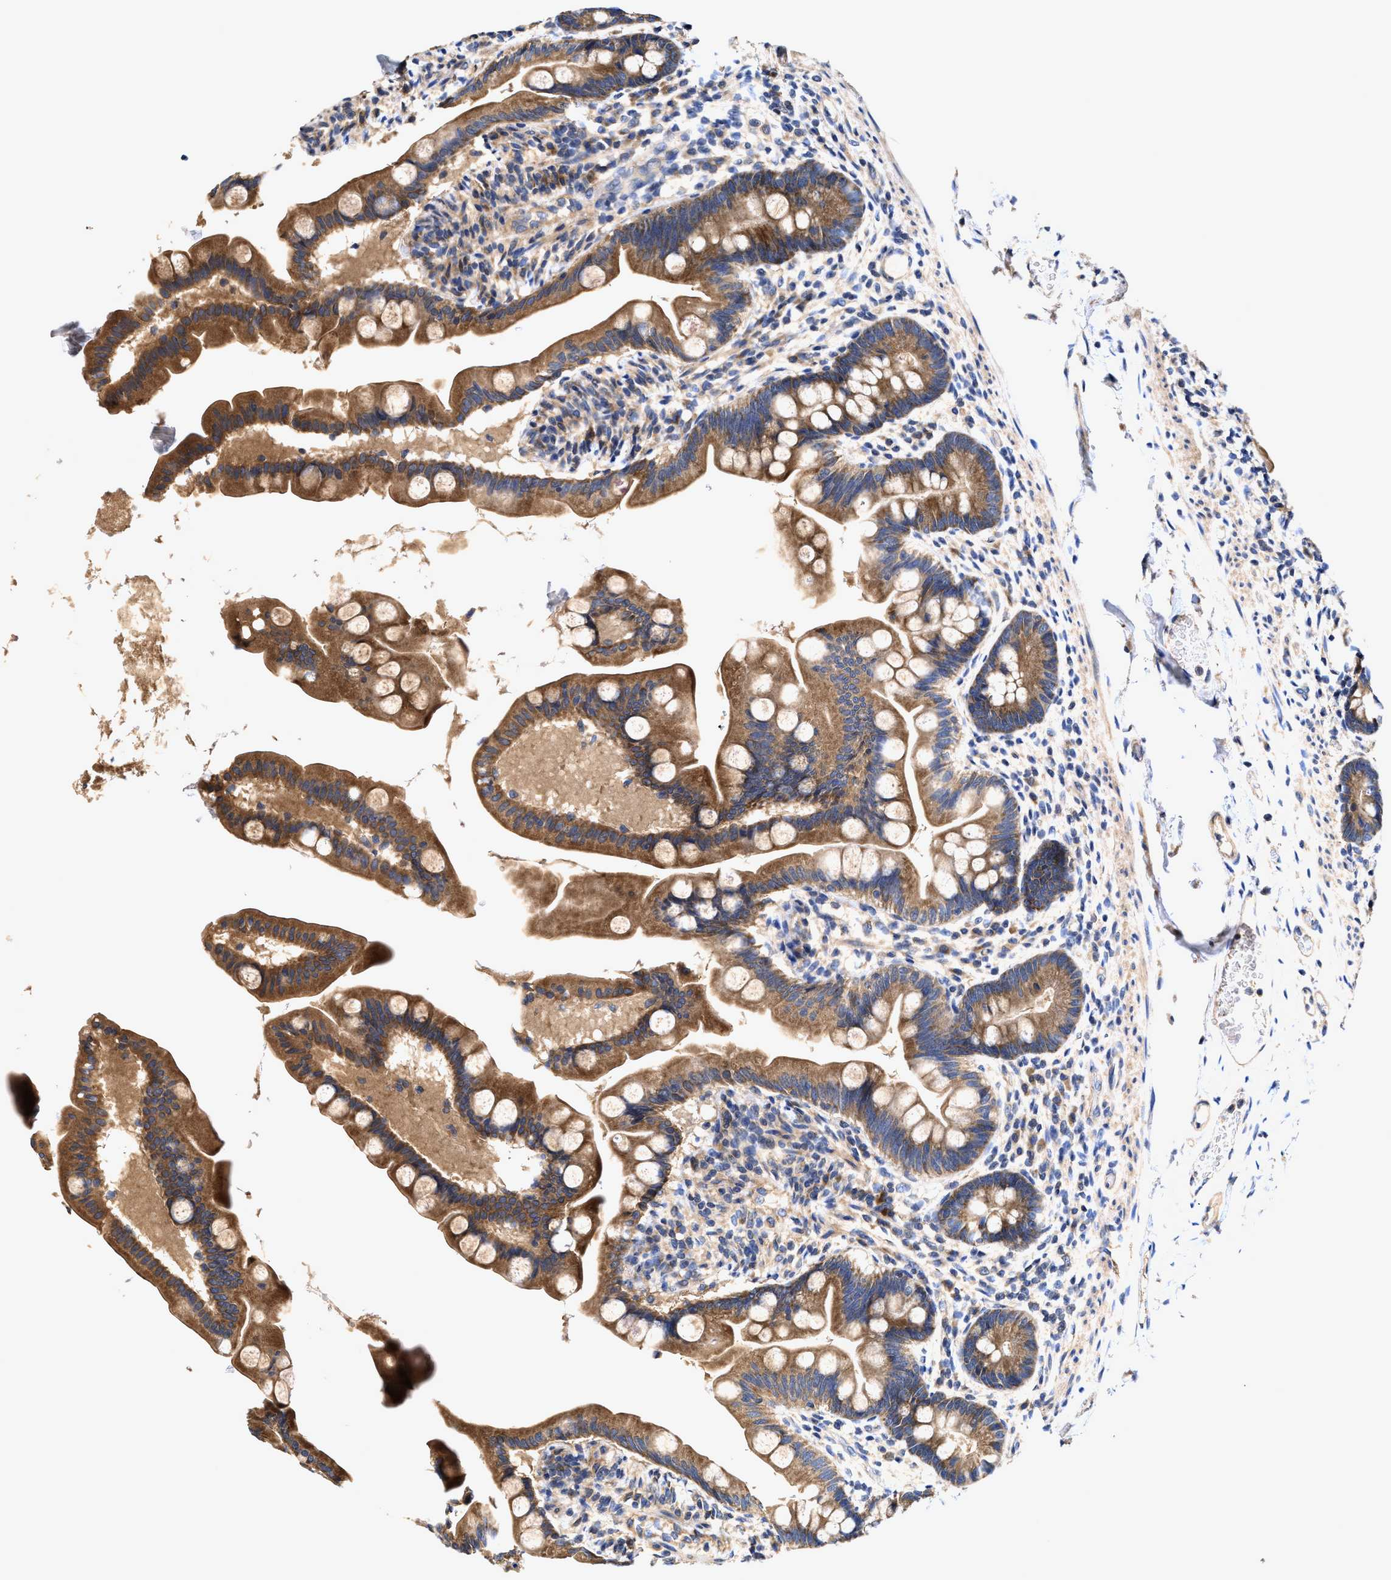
{"staining": {"intensity": "strong", "quantity": ">75%", "location": "cytoplasmic/membranous"}, "tissue": "small intestine", "cell_type": "Glandular cells", "image_type": "normal", "snomed": [{"axis": "morphology", "description": "Normal tissue, NOS"}, {"axis": "topography", "description": "Small intestine"}], "caption": "An image of small intestine stained for a protein displays strong cytoplasmic/membranous brown staining in glandular cells.", "gene": "EFNA4", "patient": {"sex": "female", "age": 56}}